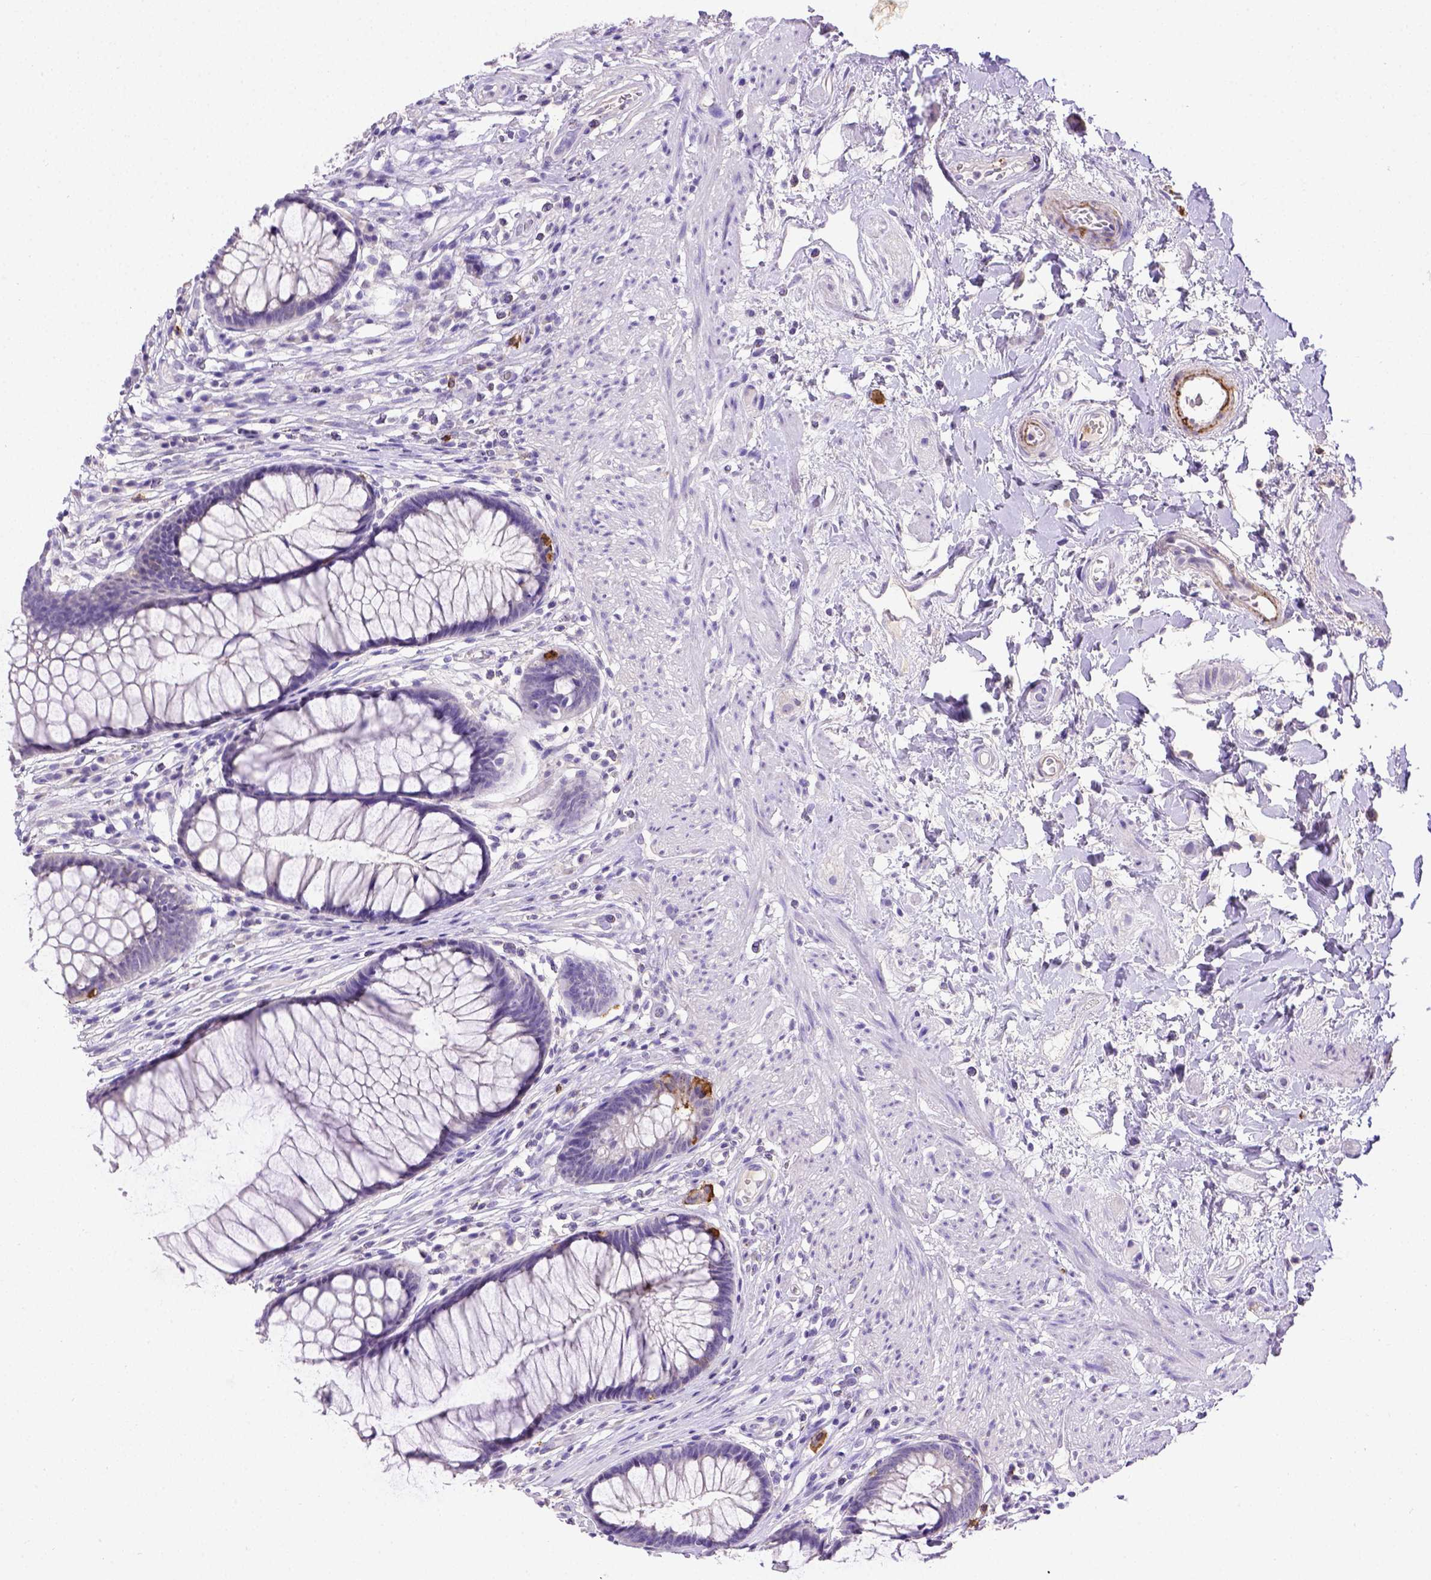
{"staining": {"intensity": "strong", "quantity": "<25%", "location": "cytoplasmic/membranous"}, "tissue": "rectum", "cell_type": "Glandular cells", "image_type": "normal", "snomed": [{"axis": "morphology", "description": "Normal tissue, NOS"}, {"axis": "topography", "description": "Smooth muscle"}, {"axis": "topography", "description": "Rectum"}], "caption": "Immunohistochemical staining of unremarkable rectum shows strong cytoplasmic/membranous protein staining in approximately <25% of glandular cells. (Stains: DAB (3,3'-diaminobenzidine) in brown, nuclei in blue, Microscopy: brightfield microscopy at high magnification).", "gene": "B3GAT1", "patient": {"sex": "male", "age": 53}}